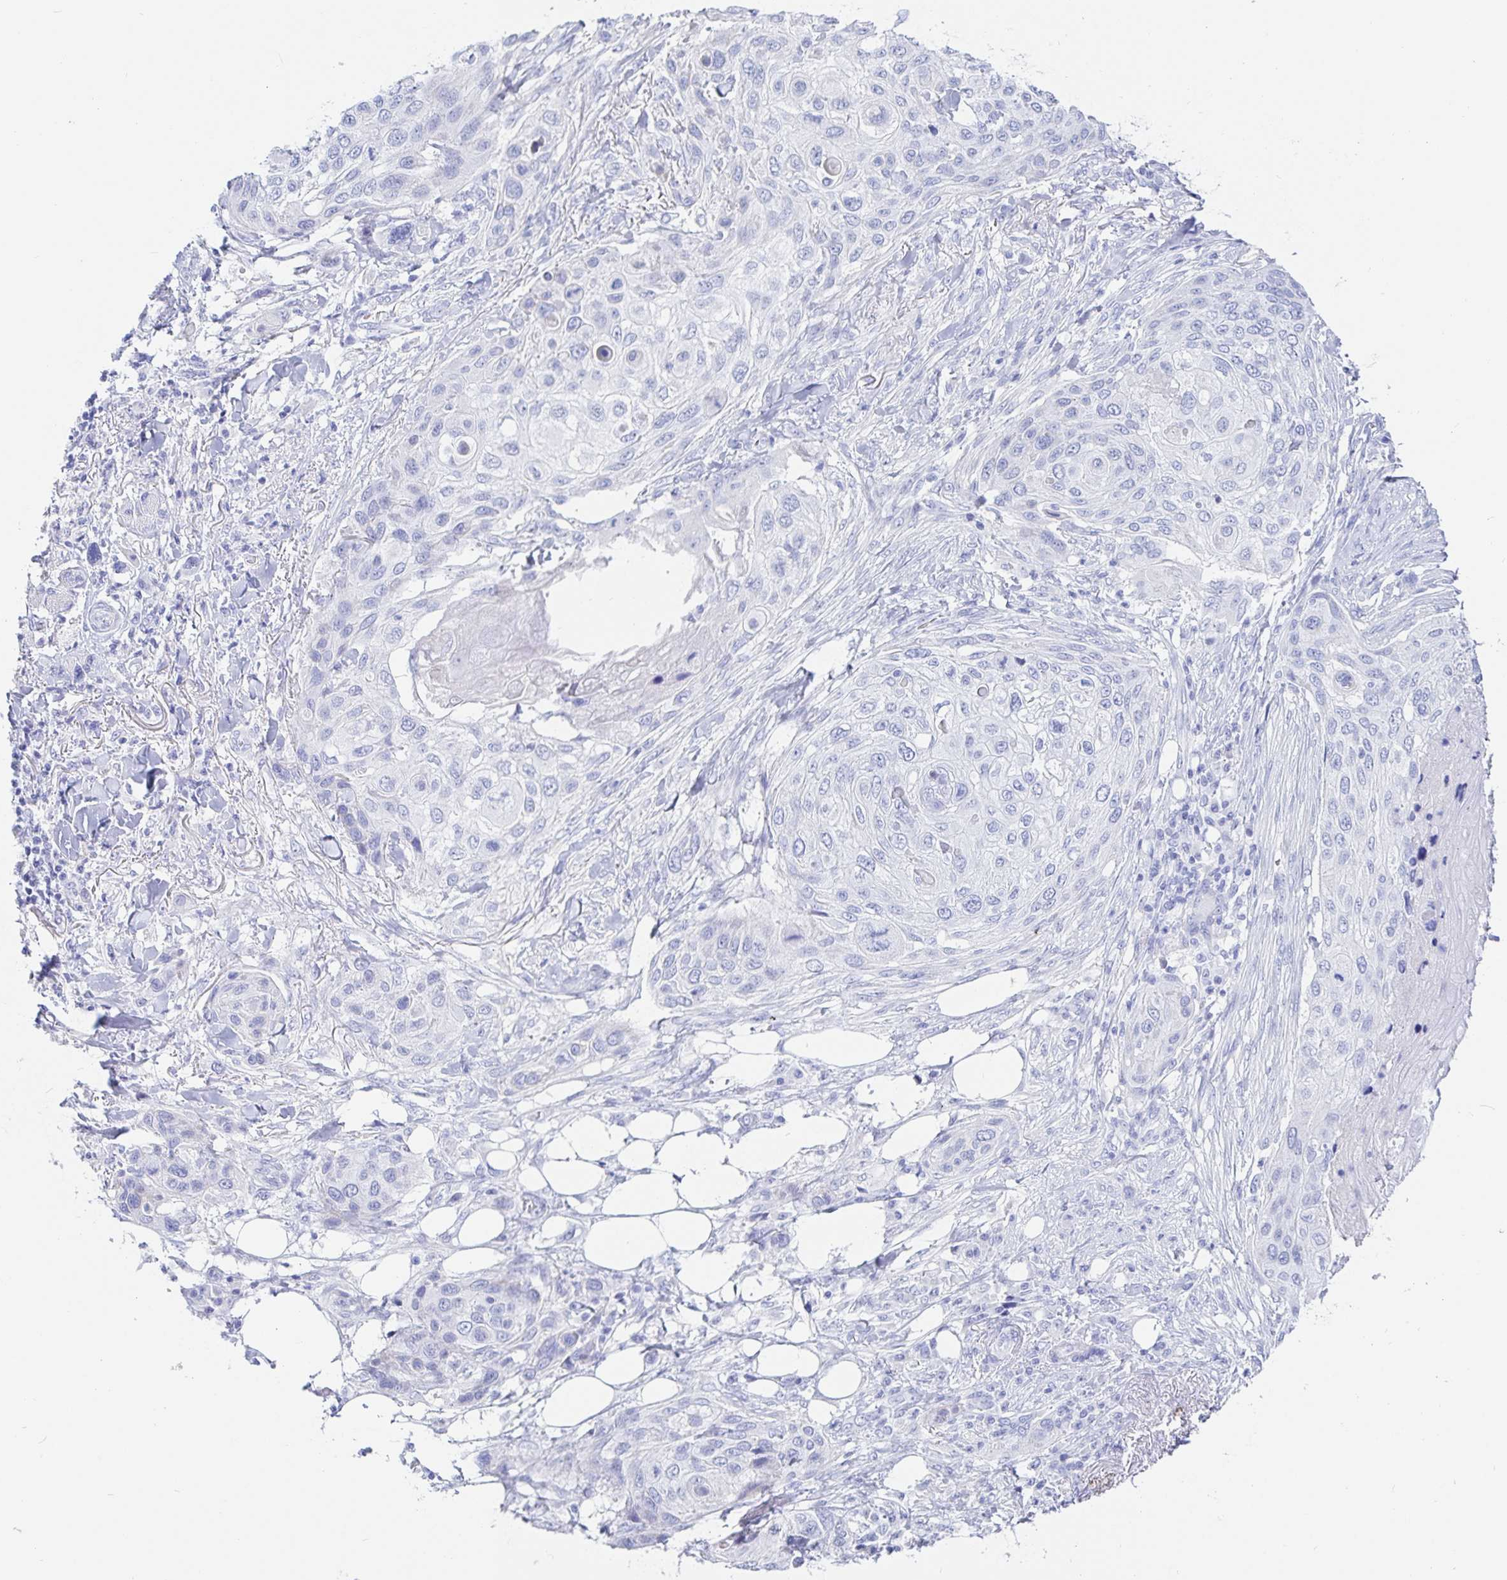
{"staining": {"intensity": "negative", "quantity": "none", "location": "none"}, "tissue": "skin cancer", "cell_type": "Tumor cells", "image_type": "cancer", "snomed": [{"axis": "morphology", "description": "Squamous cell carcinoma, NOS"}, {"axis": "topography", "description": "Skin"}], "caption": "This is an immunohistochemistry histopathology image of skin cancer. There is no staining in tumor cells.", "gene": "KCNH6", "patient": {"sex": "female", "age": 87}}